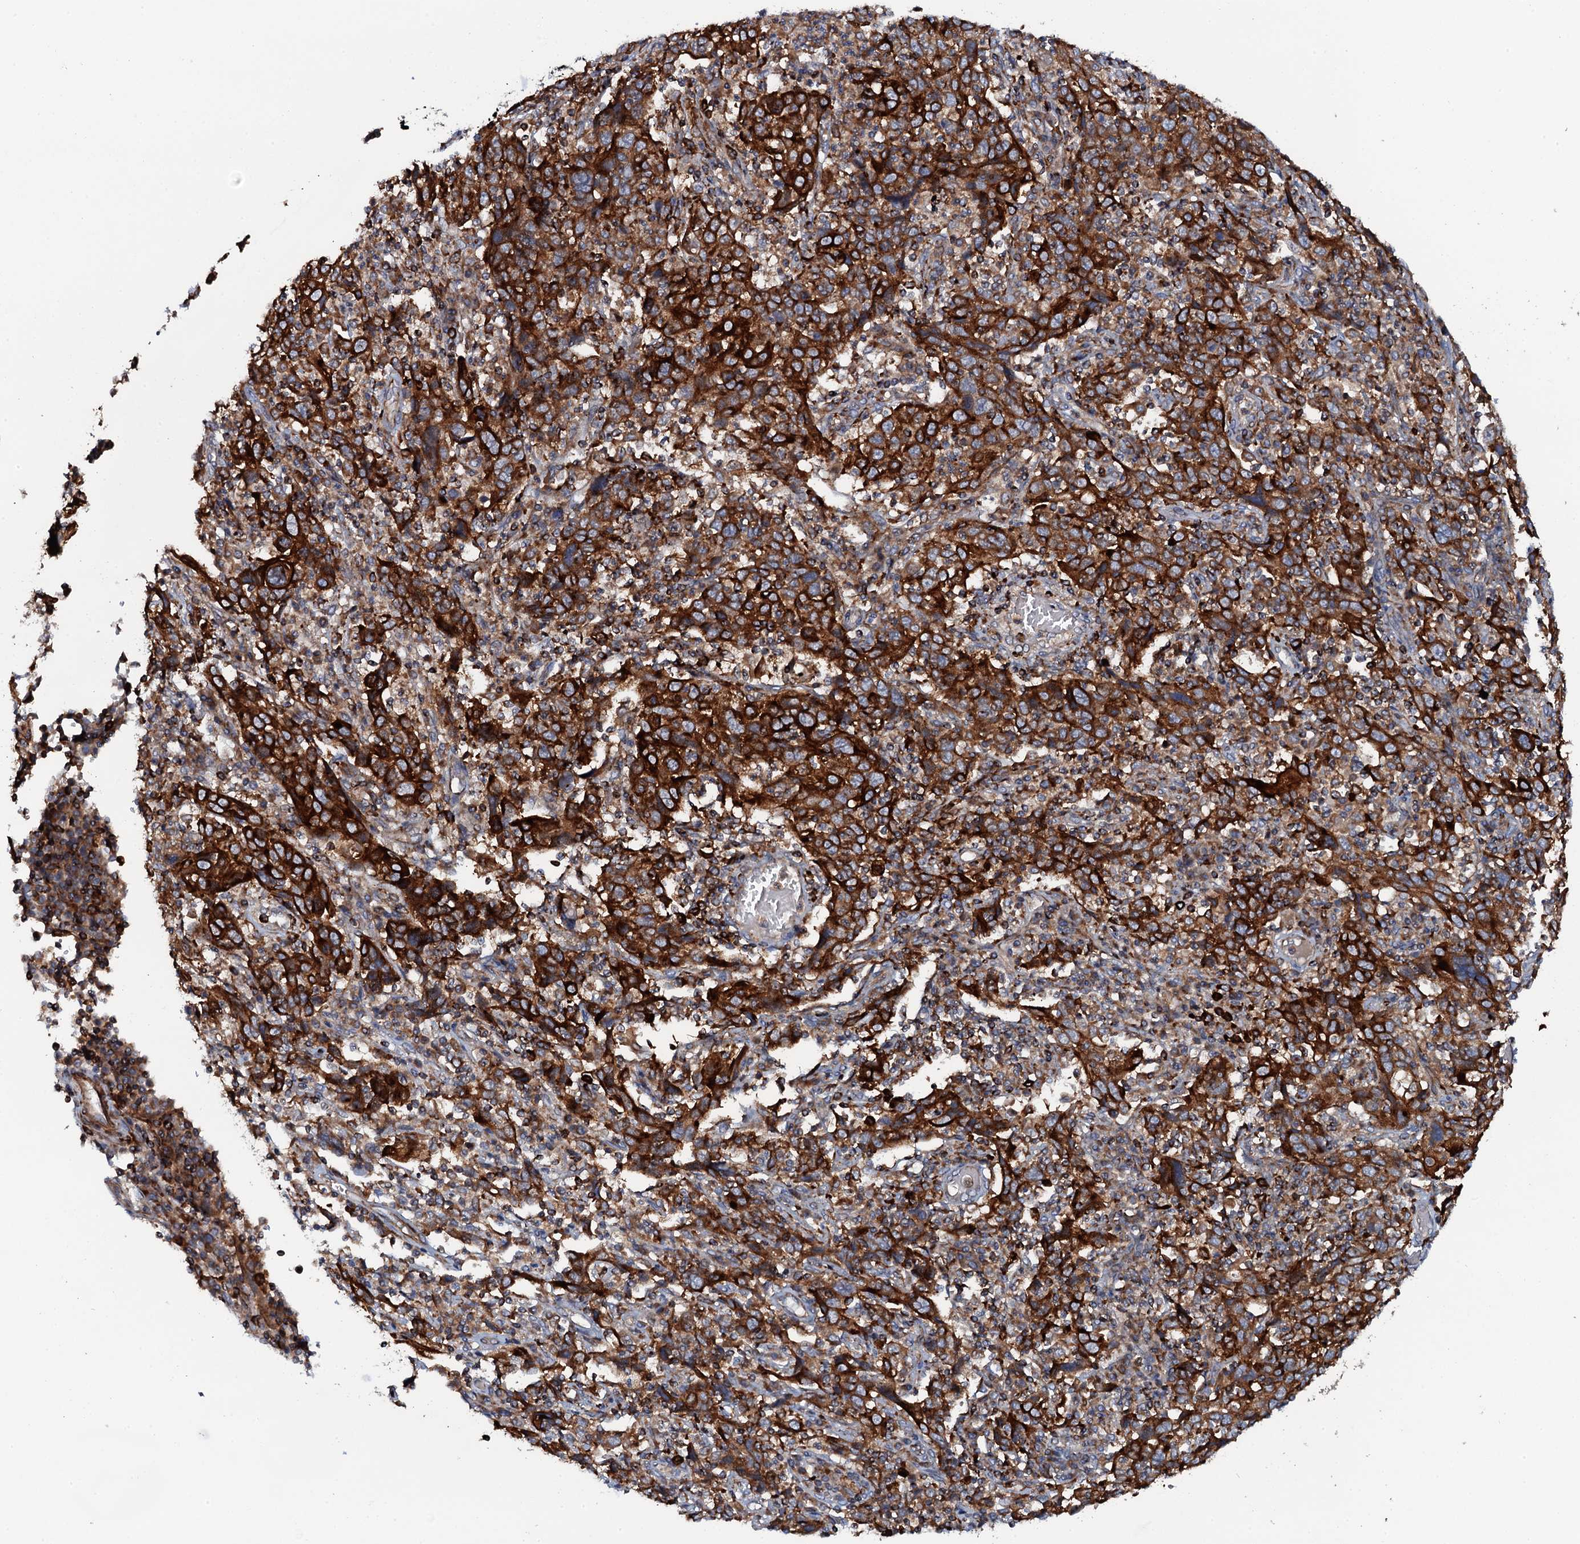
{"staining": {"intensity": "strong", "quantity": ">75%", "location": "cytoplasmic/membranous"}, "tissue": "cervical cancer", "cell_type": "Tumor cells", "image_type": "cancer", "snomed": [{"axis": "morphology", "description": "Squamous cell carcinoma, NOS"}, {"axis": "topography", "description": "Cervix"}], "caption": "Immunohistochemical staining of cervical cancer displays high levels of strong cytoplasmic/membranous protein positivity in about >75% of tumor cells.", "gene": "VAMP8", "patient": {"sex": "female", "age": 46}}